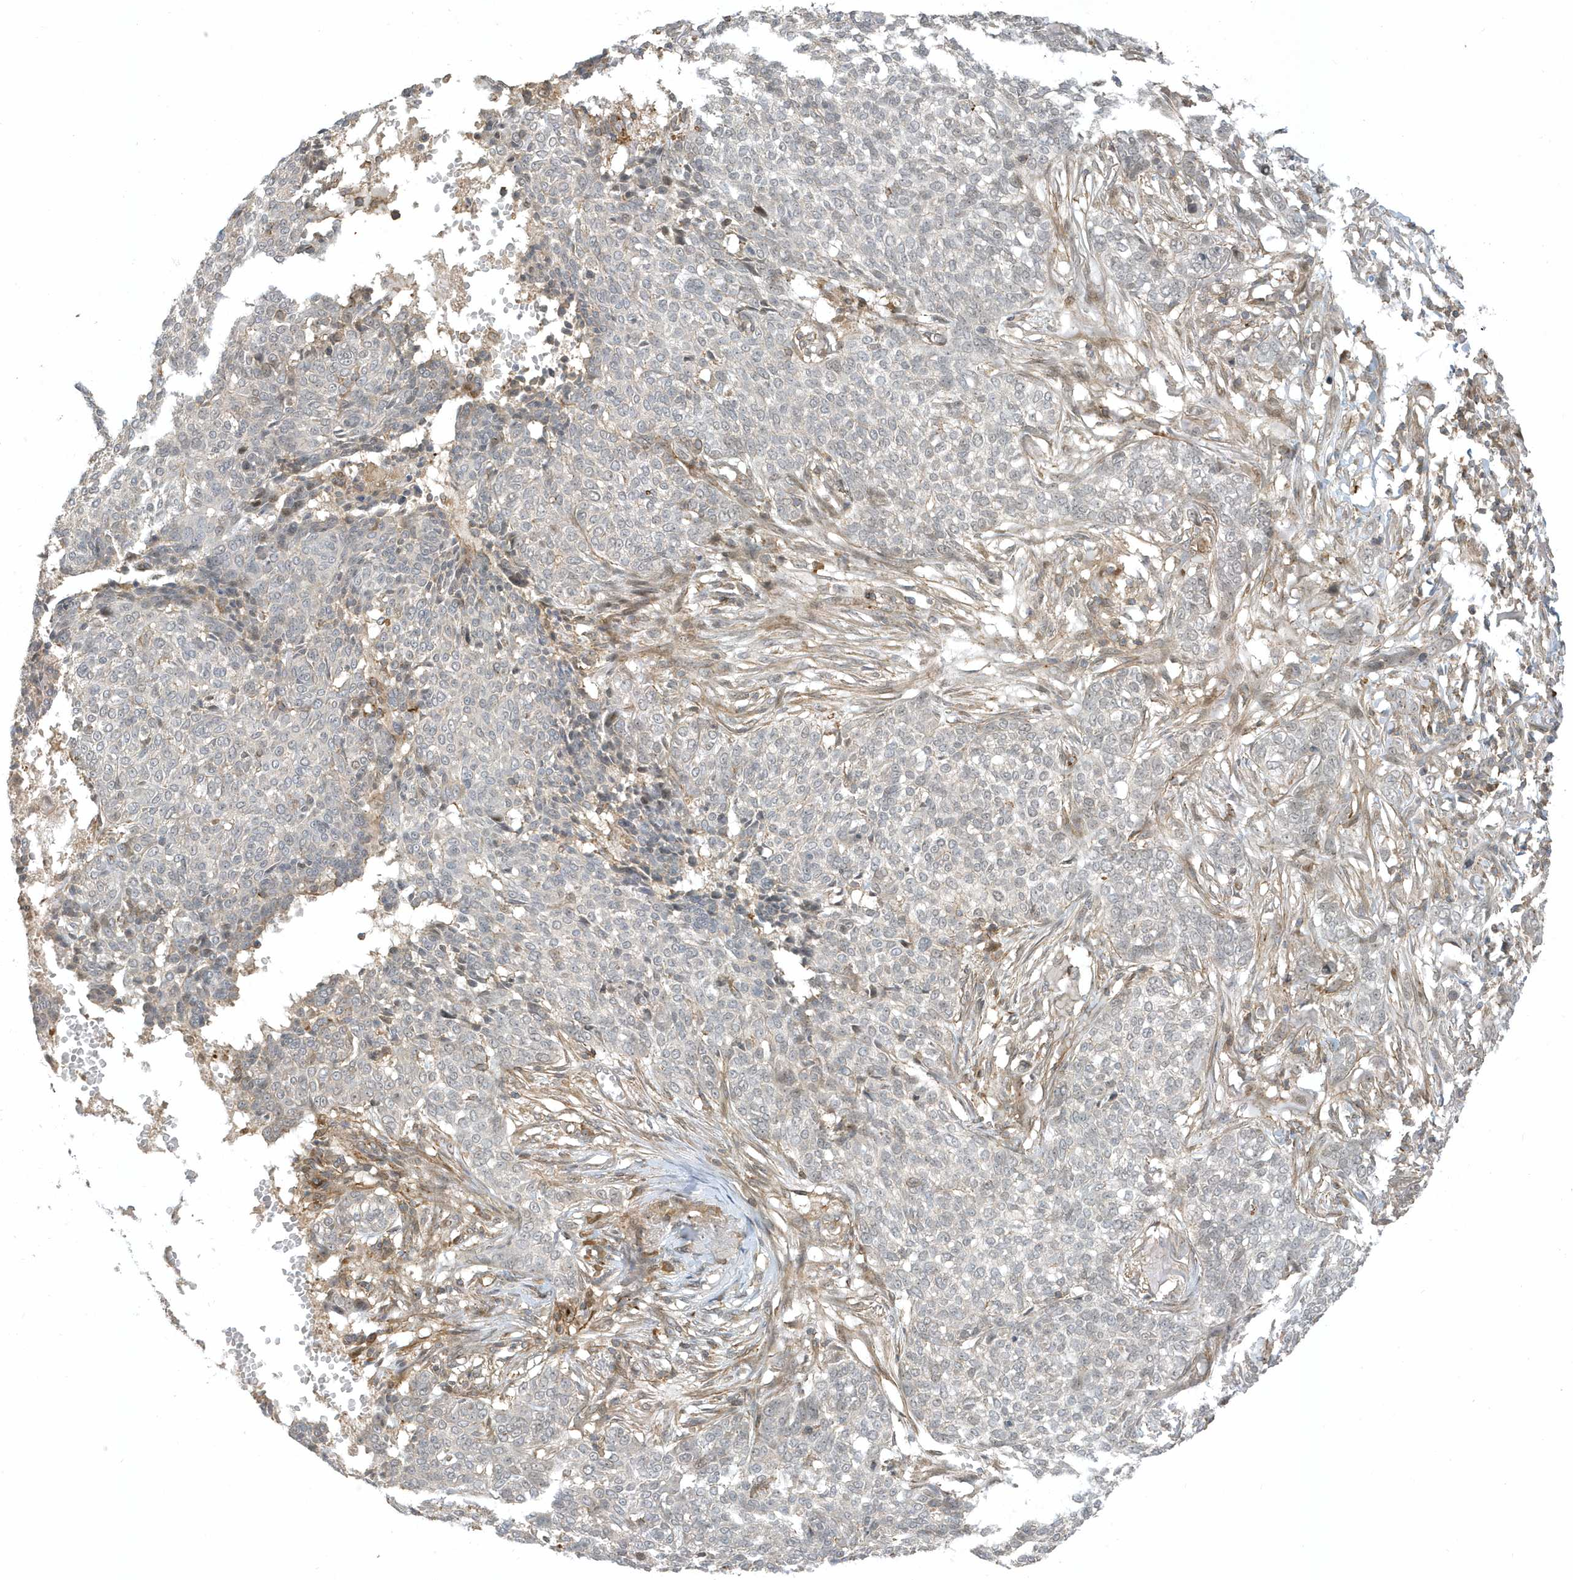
{"staining": {"intensity": "negative", "quantity": "none", "location": "none"}, "tissue": "skin cancer", "cell_type": "Tumor cells", "image_type": "cancer", "snomed": [{"axis": "morphology", "description": "Basal cell carcinoma"}, {"axis": "topography", "description": "Skin"}], "caption": "This is an immunohistochemistry image of human basal cell carcinoma (skin). There is no positivity in tumor cells.", "gene": "ZBTB8A", "patient": {"sex": "male", "age": 85}}